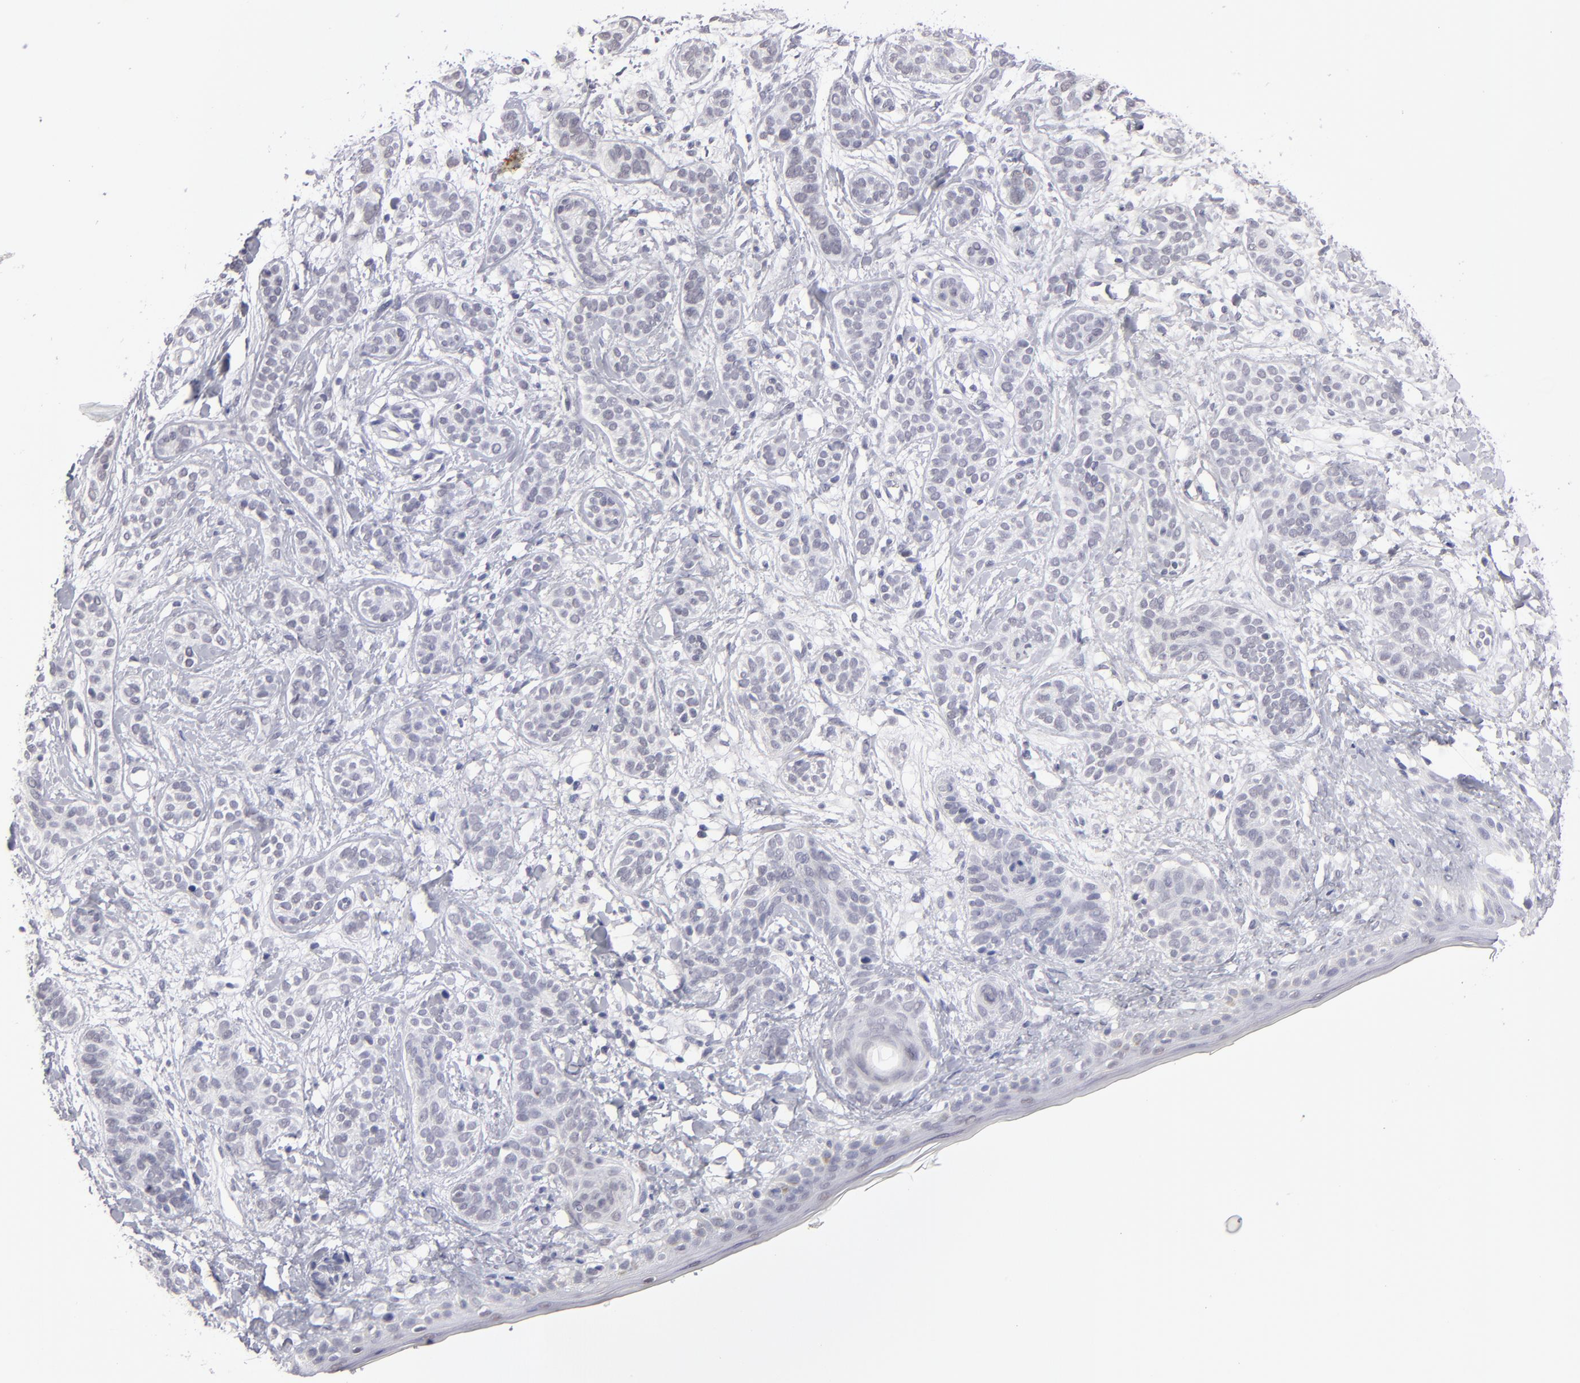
{"staining": {"intensity": "negative", "quantity": "none", "location": "none"}, "tissue": "skin cancer", "cell_type": "Tumor cells", "image_type": "cancer", "snomed": [{"axis": "morphology", "description": "Normal tissue, NOS"}, {"axis": "morphology", "description": "Basal cell carcinoma"}, {"axis": "topography", "description": "Skin"}], "caption": "Immunohistochemistry (IHC) photomicrograph of neoplastic tissue: skin cancer (basal cell carcinoma) stained with DAB (3,3'-diaminobenzidine) displays no significant protein positivity in tumor cells. Nuclei are stained in blue.", "gene": "TEX11", "patient": {"sex": "male", "age": 63}}